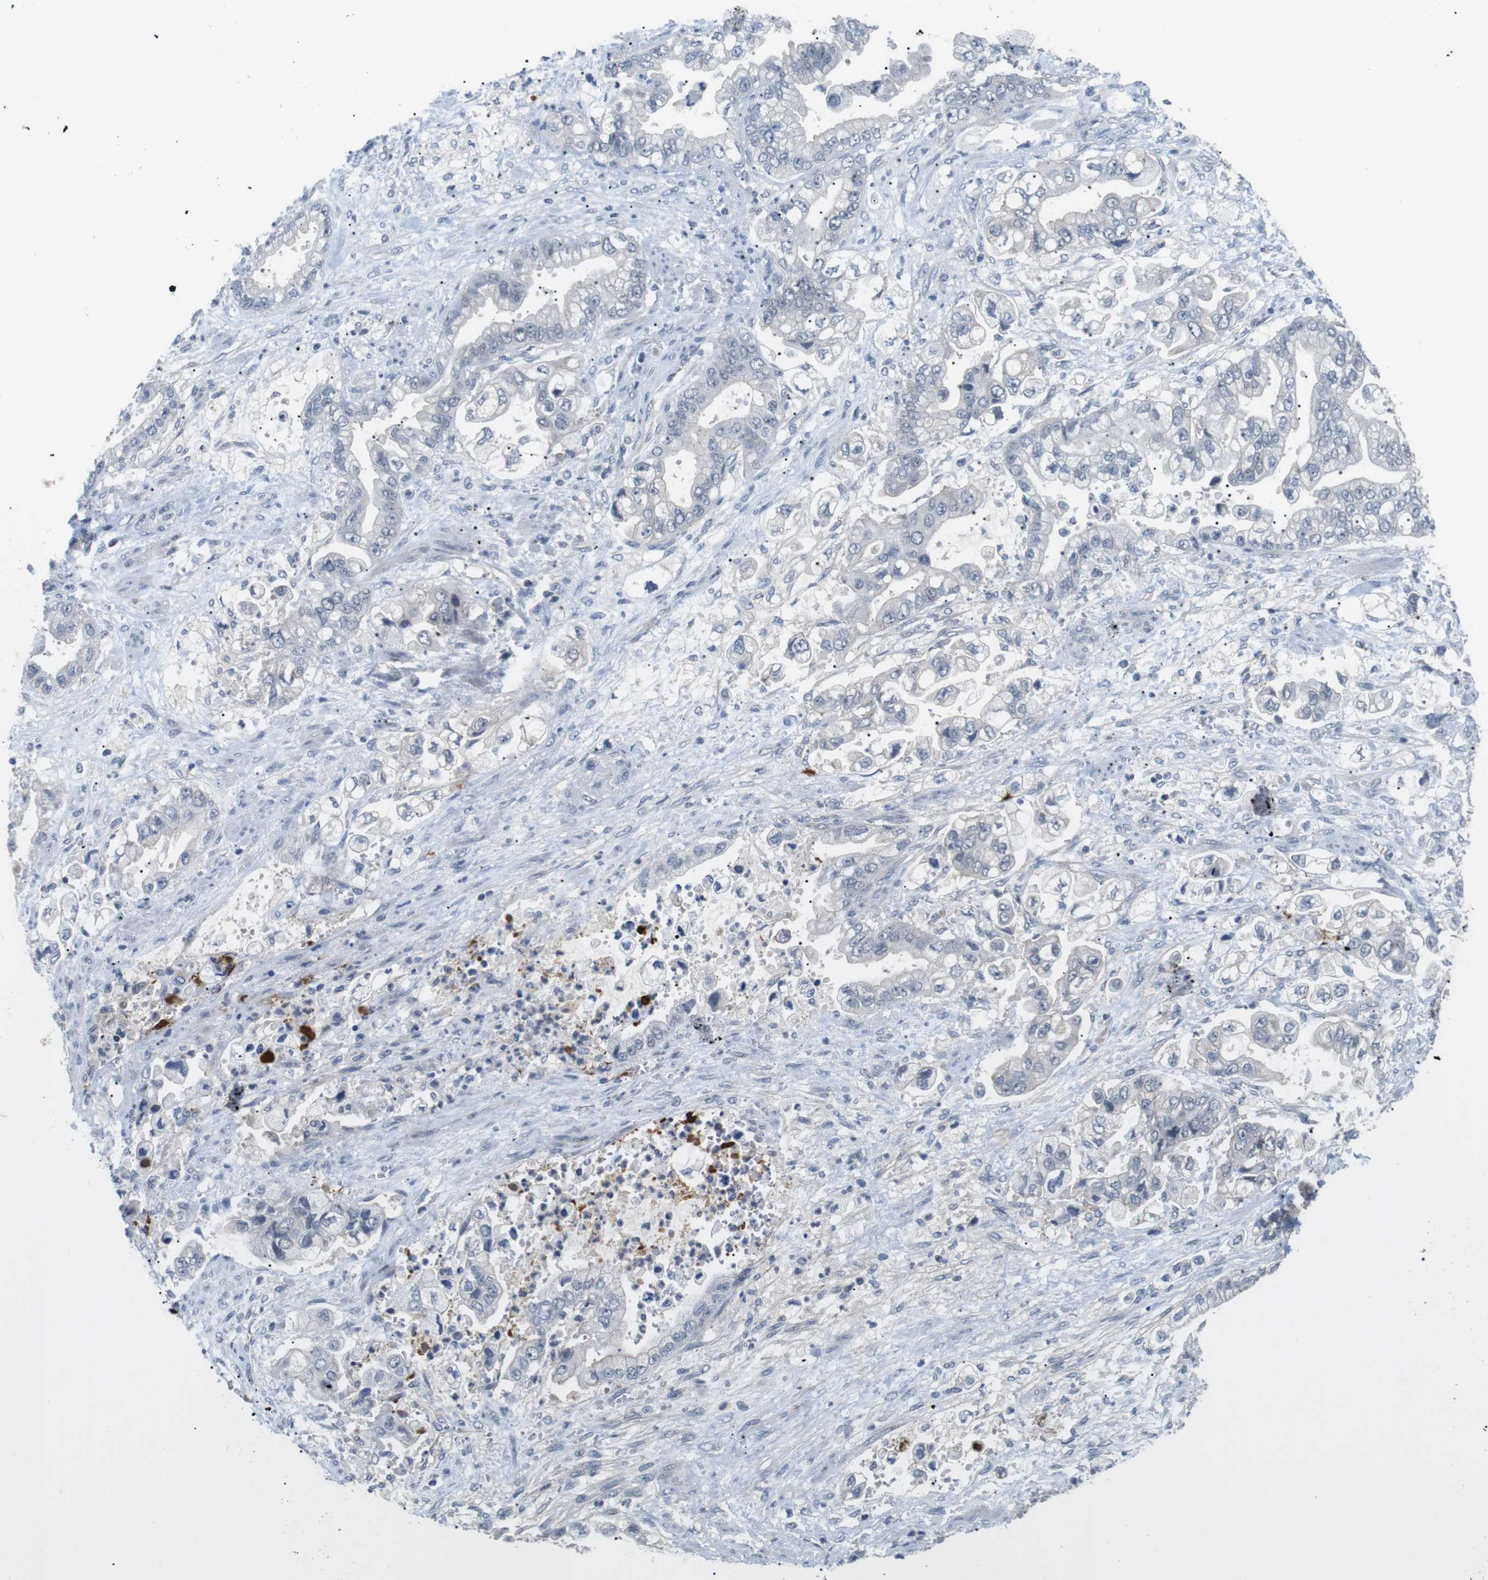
{"staining": {"intensity": "negative", "quantity": "none", "location": "none"}, "tissue": "stomach cancer", "cell_type": "Tumor cells", "image_type": "cancer", "snomed": [{"axis": "morphology", "description": "Normal tissue, NOS"}, {"axis": "morphology", "description": "Adenocarcinoma, NOS"}, {"axis": "topography", "description": "Stomach"}], "caption": "Stomach adenocarcinoma stained for a protein using immunohistochemistry reveals no staining tumor cells.", "gene": "NECTIN1", "patient": {"sex": "male", "age": 62}}